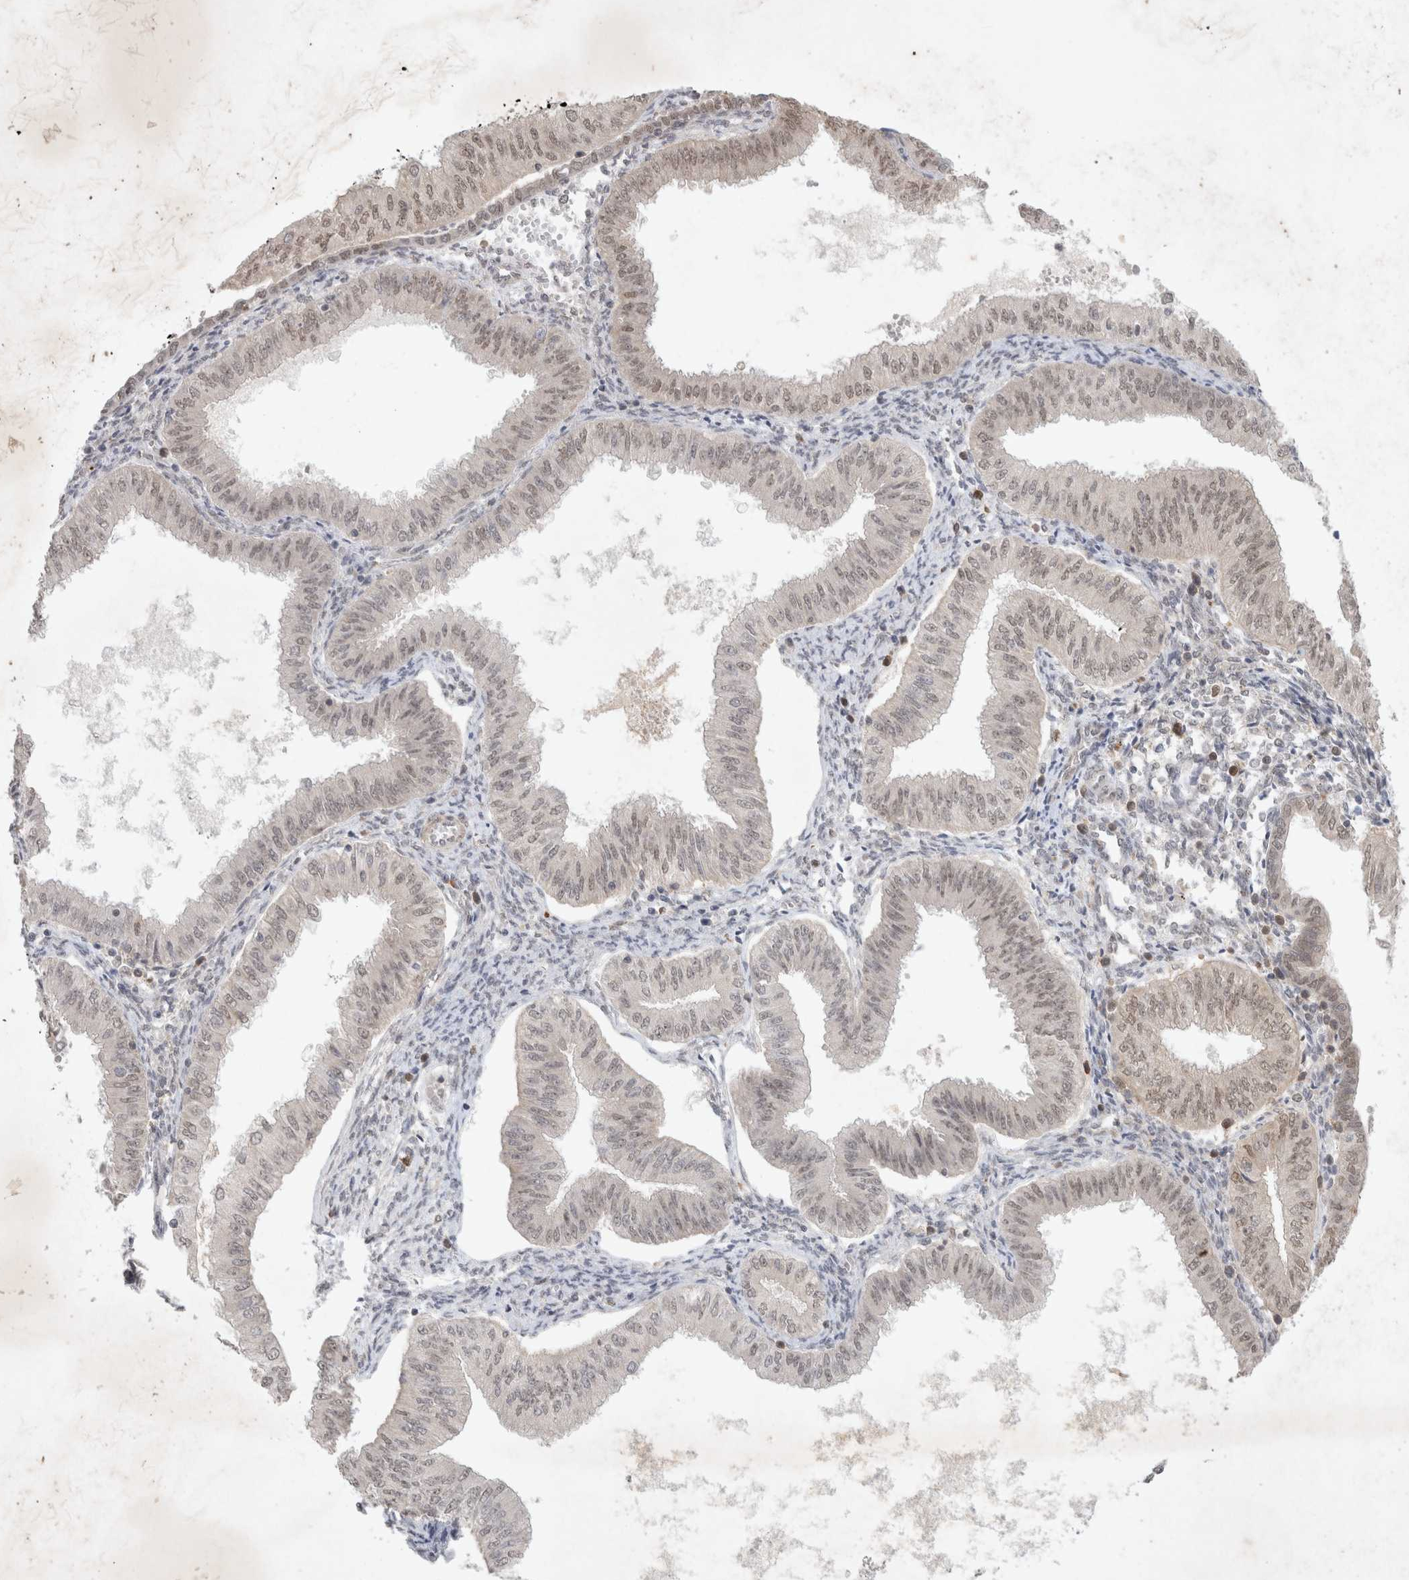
{"staining": {"intensity": "weak", "quantity": "25%-75%", "location": "nuclear"}, "tissue": "endometrial cancer", "cell_type": "Tumor cells", "image_type": "cancer", "snomed": [{"axis": "morphology", "description": "Normal tissue, NOS"}, {"axis": "morphology", "description": "Adenocarcinoma, NOS"}, {"axis": "topography", "description": "Endometrium"}], "caption": "Human endometrial cancer (adenocarcinoma) stained with a brown dye exhibits weak nuclear positive staining in about 25%-75% of tumor cells.", "gene": "FBXO42", "patient": {"sex": "female", "age": 53}}